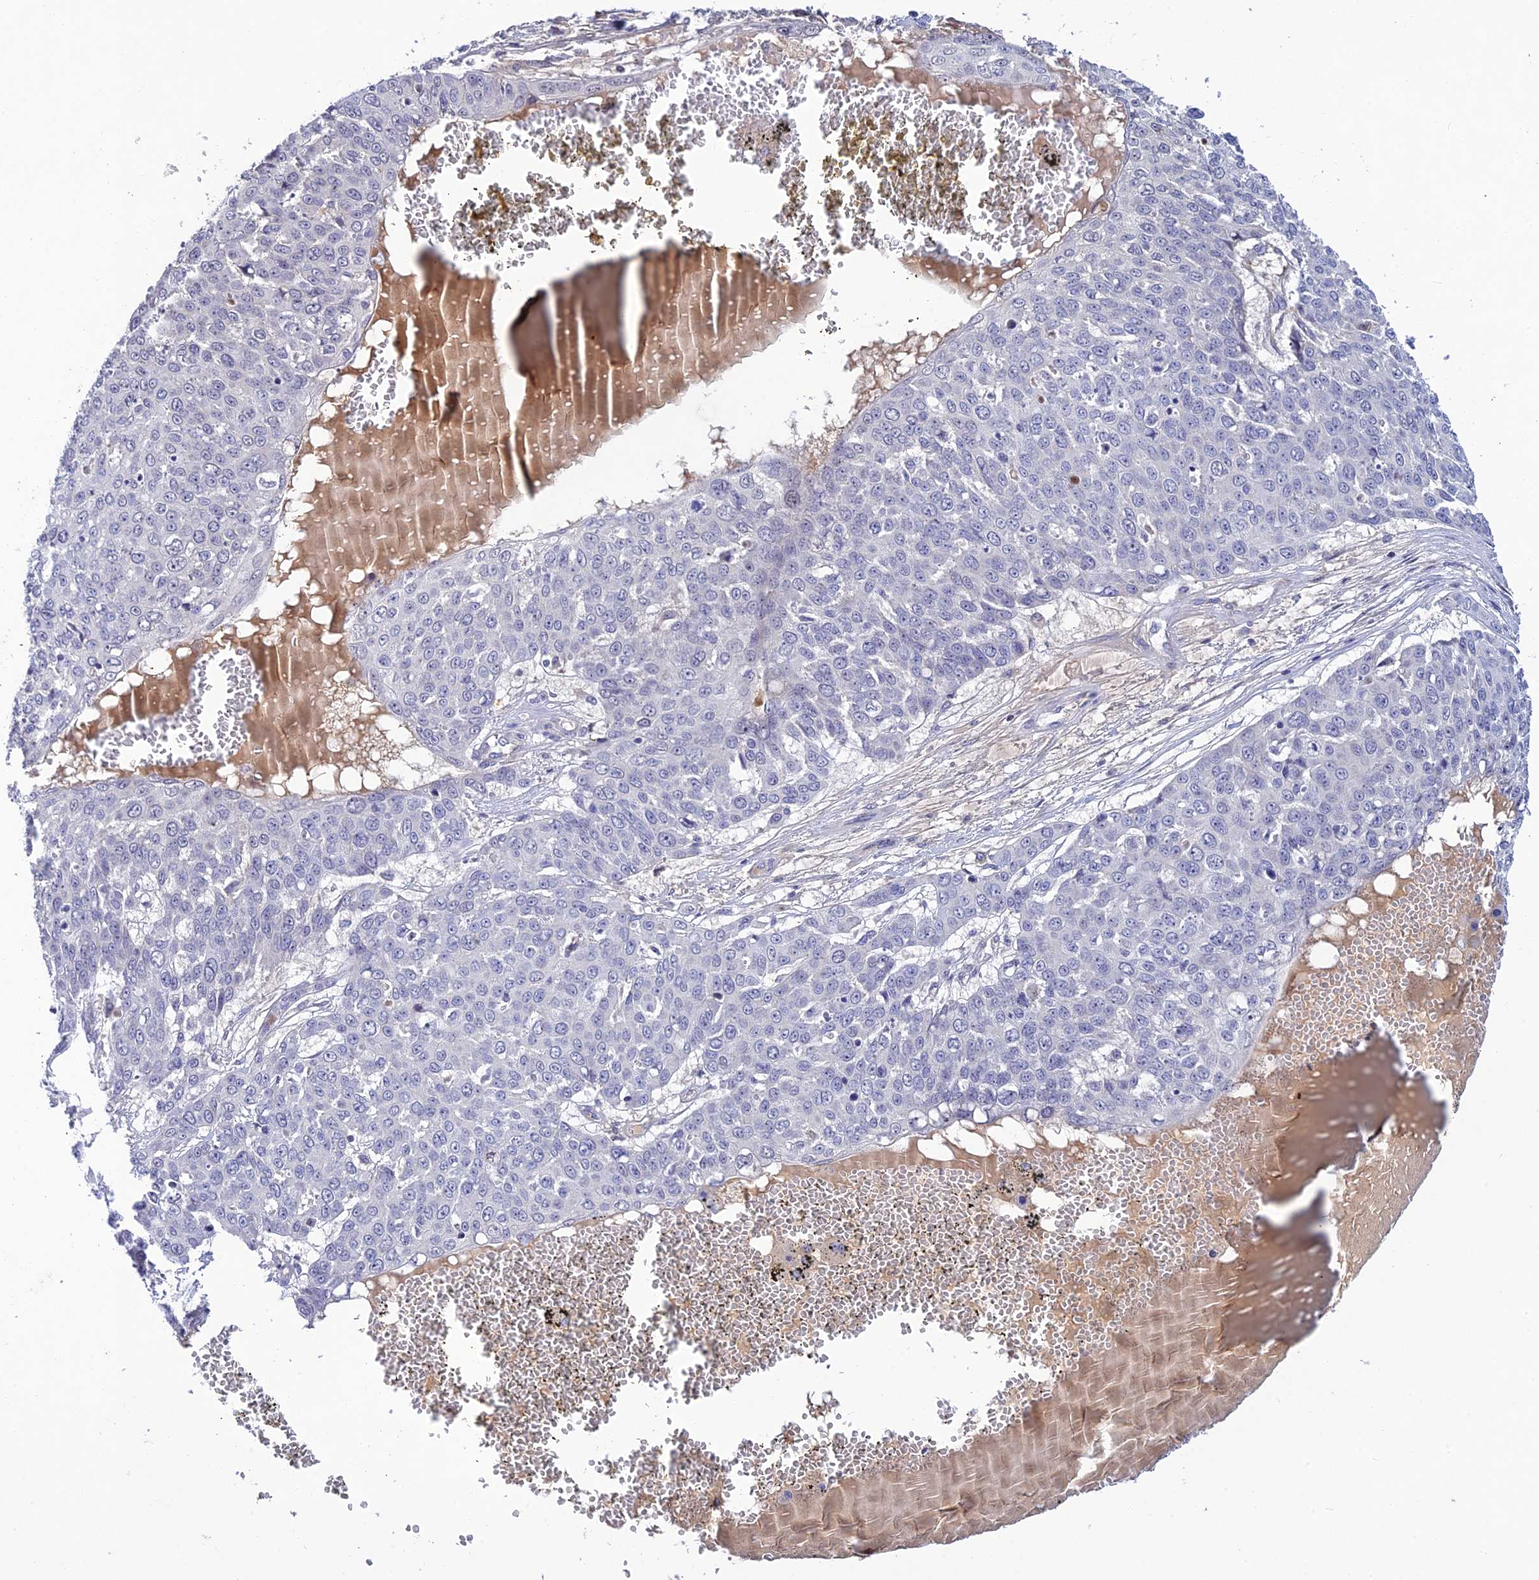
{"staining": {"intensity": "negative", "quantity": "none", "location": "none"}, "tissue": "skin cancer", "cell_type": "Tumor cells", "image_type": "cancer", "snomed": [{"axis": "morphology", "description": "Squamous cell carcinoma, NOS"}, {"axis": "topography", "description": "Skin"}], "caption": "DAB (3,3'-diaminobenzidine) immunohistochemical staining of skin squamous cell carcinoma exhibits no significant staining in tumor cells.", "gene": "CHST5", "patient": {"sex": "male", "age": 71}}